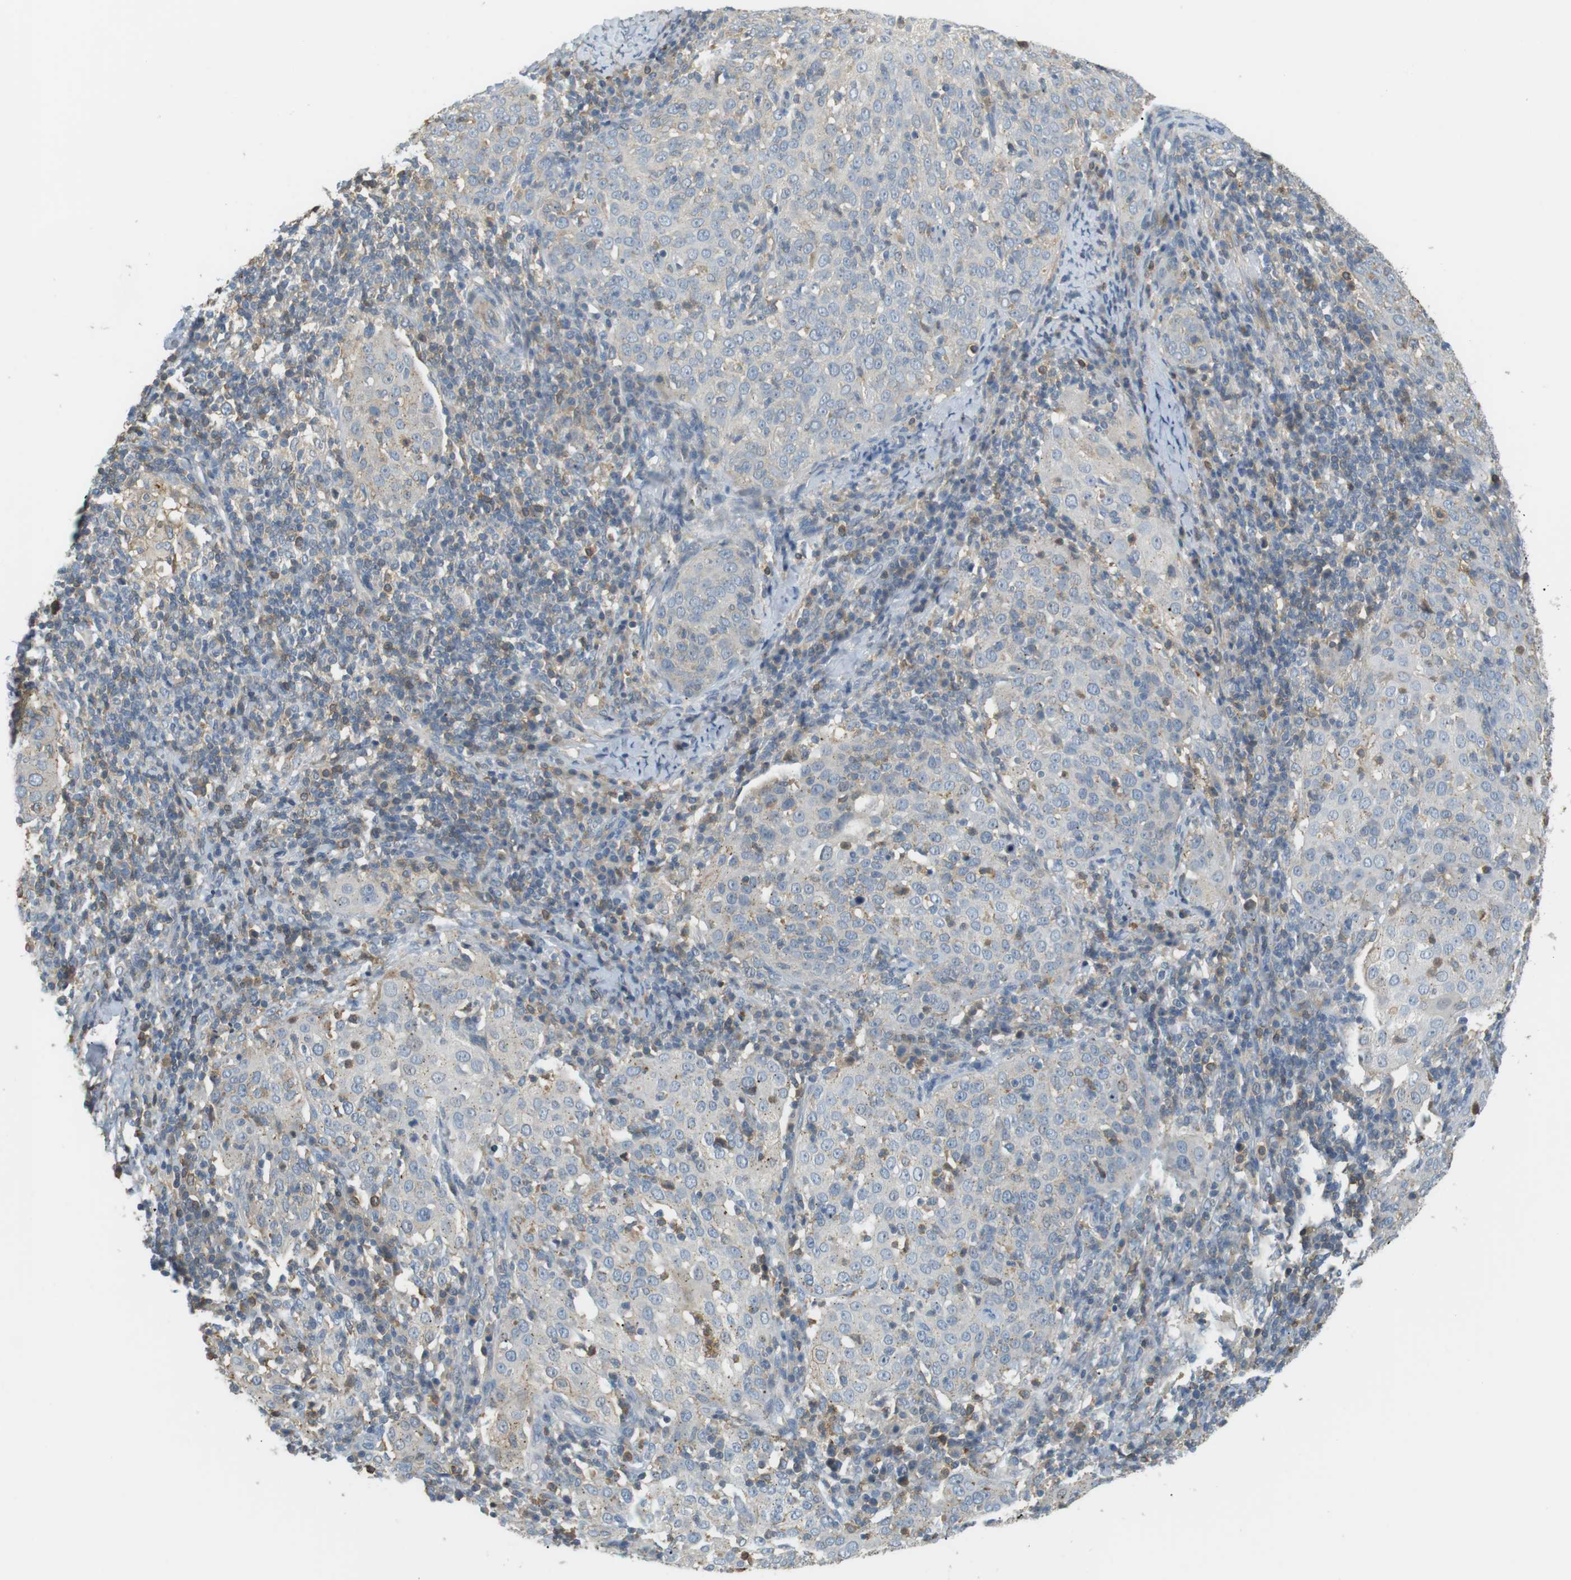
{"staining": {"intensity": "negative", "quantity": "none", "location": "none"}, "tissue": "cervical cancer", "cell_type": "Tumor cells", "image_type": "cancer", "snomed": [{"axis": "morphology", "description": "Squamous cell carcinoma, NOS"}, {"axis": "topography", "description": "Cervix"}], "caption": "Cervical cancer was stained to show a protein in brown. There is no significant positivity in tumor cells.", "gene": "P2RY1", "patient": {"sex": "female", "age": 51}}